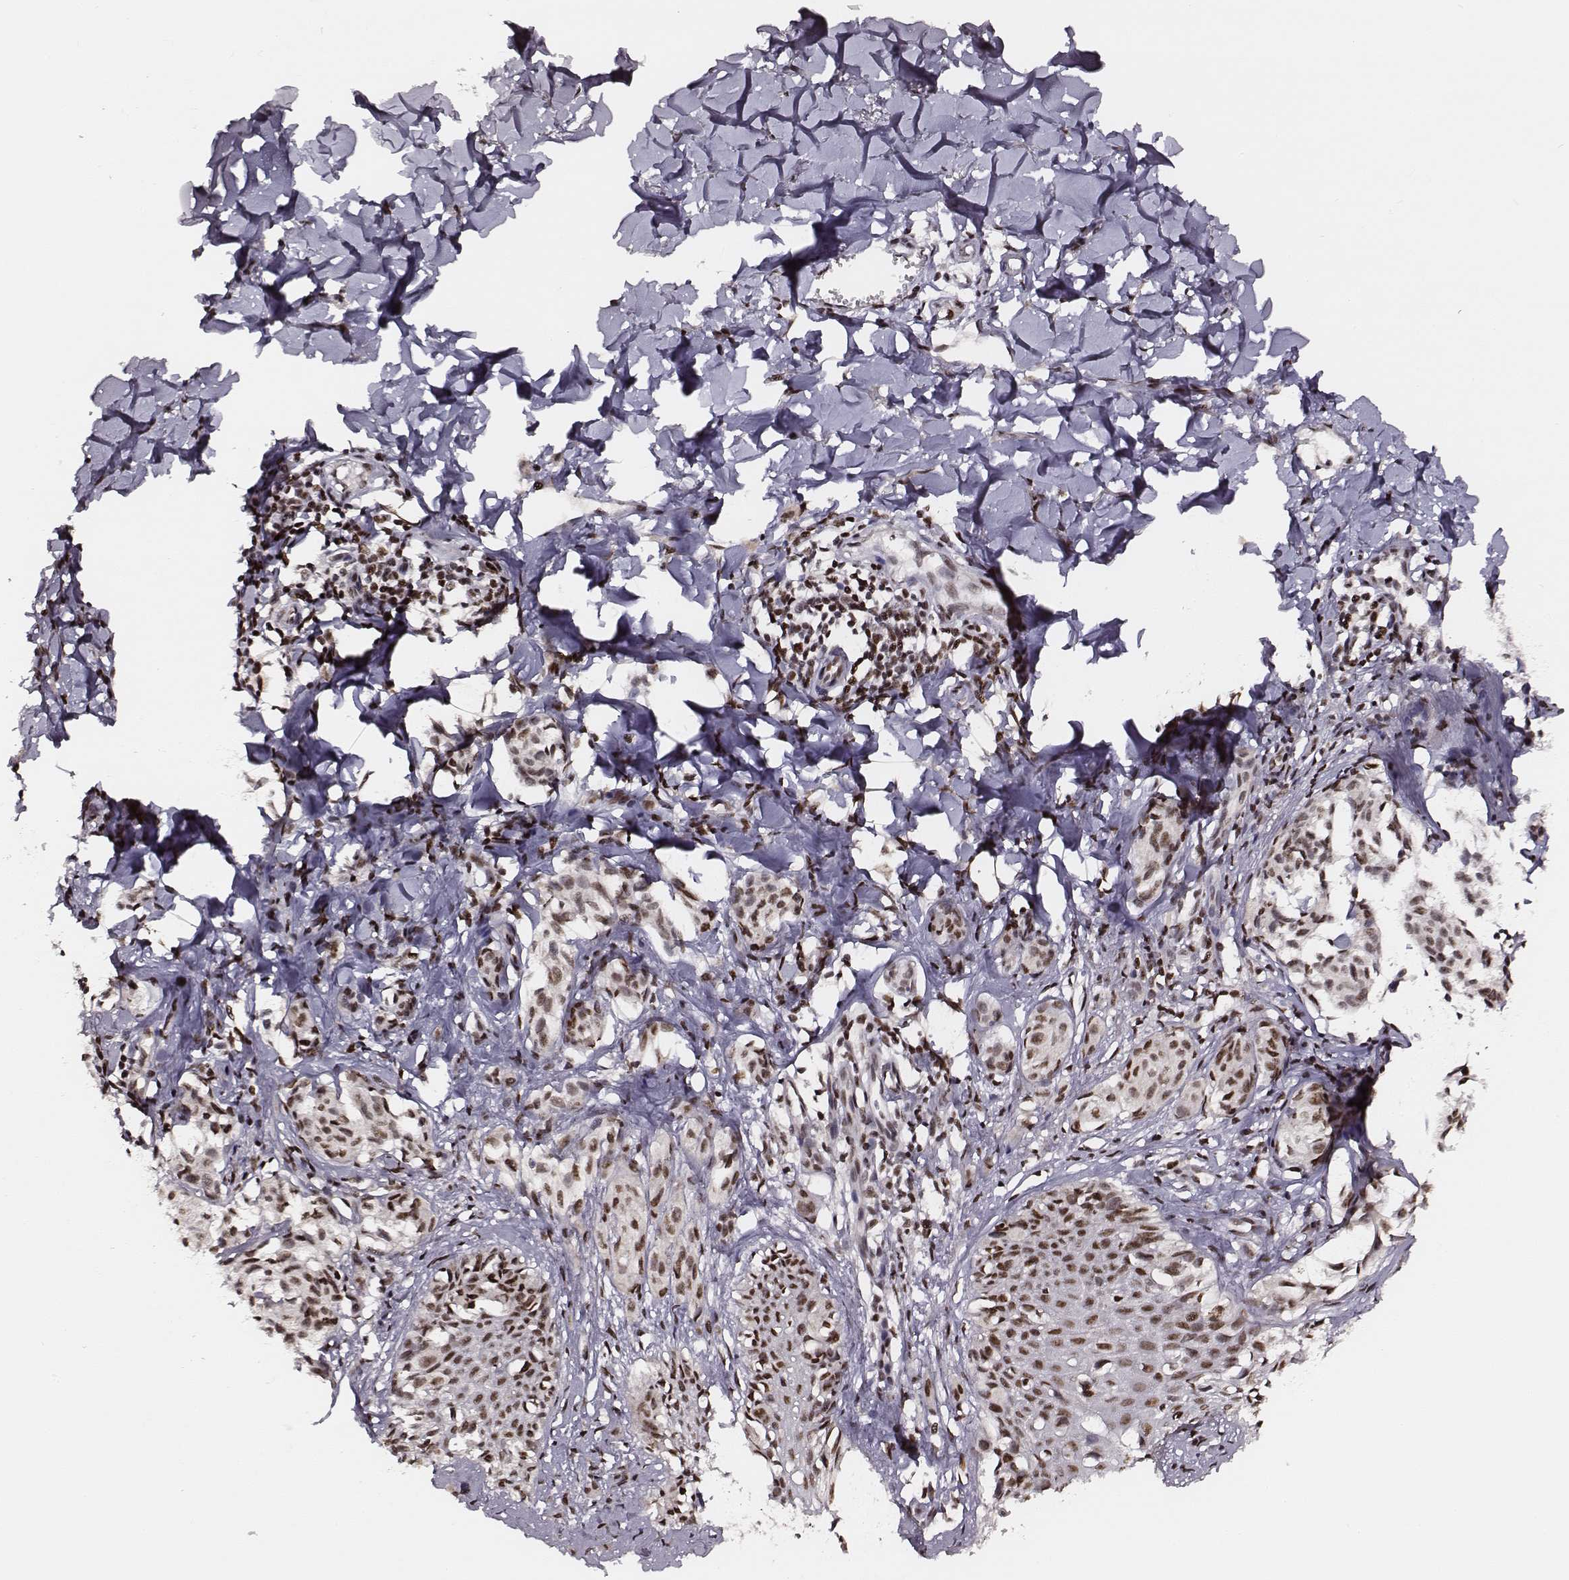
{"staining": {"intensity": "strong", "quantity": ">75%", "location": "nuclear"}, "tissue": "melanoma", "cell_type": "Tumor cells", "image_type": "cancer", "snomed": [{"axis": "morphology", "description": "Malignant melanoma, NOS"}, {"axis": "topography", "description": "Skin"}], "caption": "A photomicrograph showing strong nuclear positivity in about >75% of tumor cells in malignant melanoma, as visualized by brown immunohistochemical staining.", "gene": "PPARA", "patient": {"sex": "male", "age": 51}}